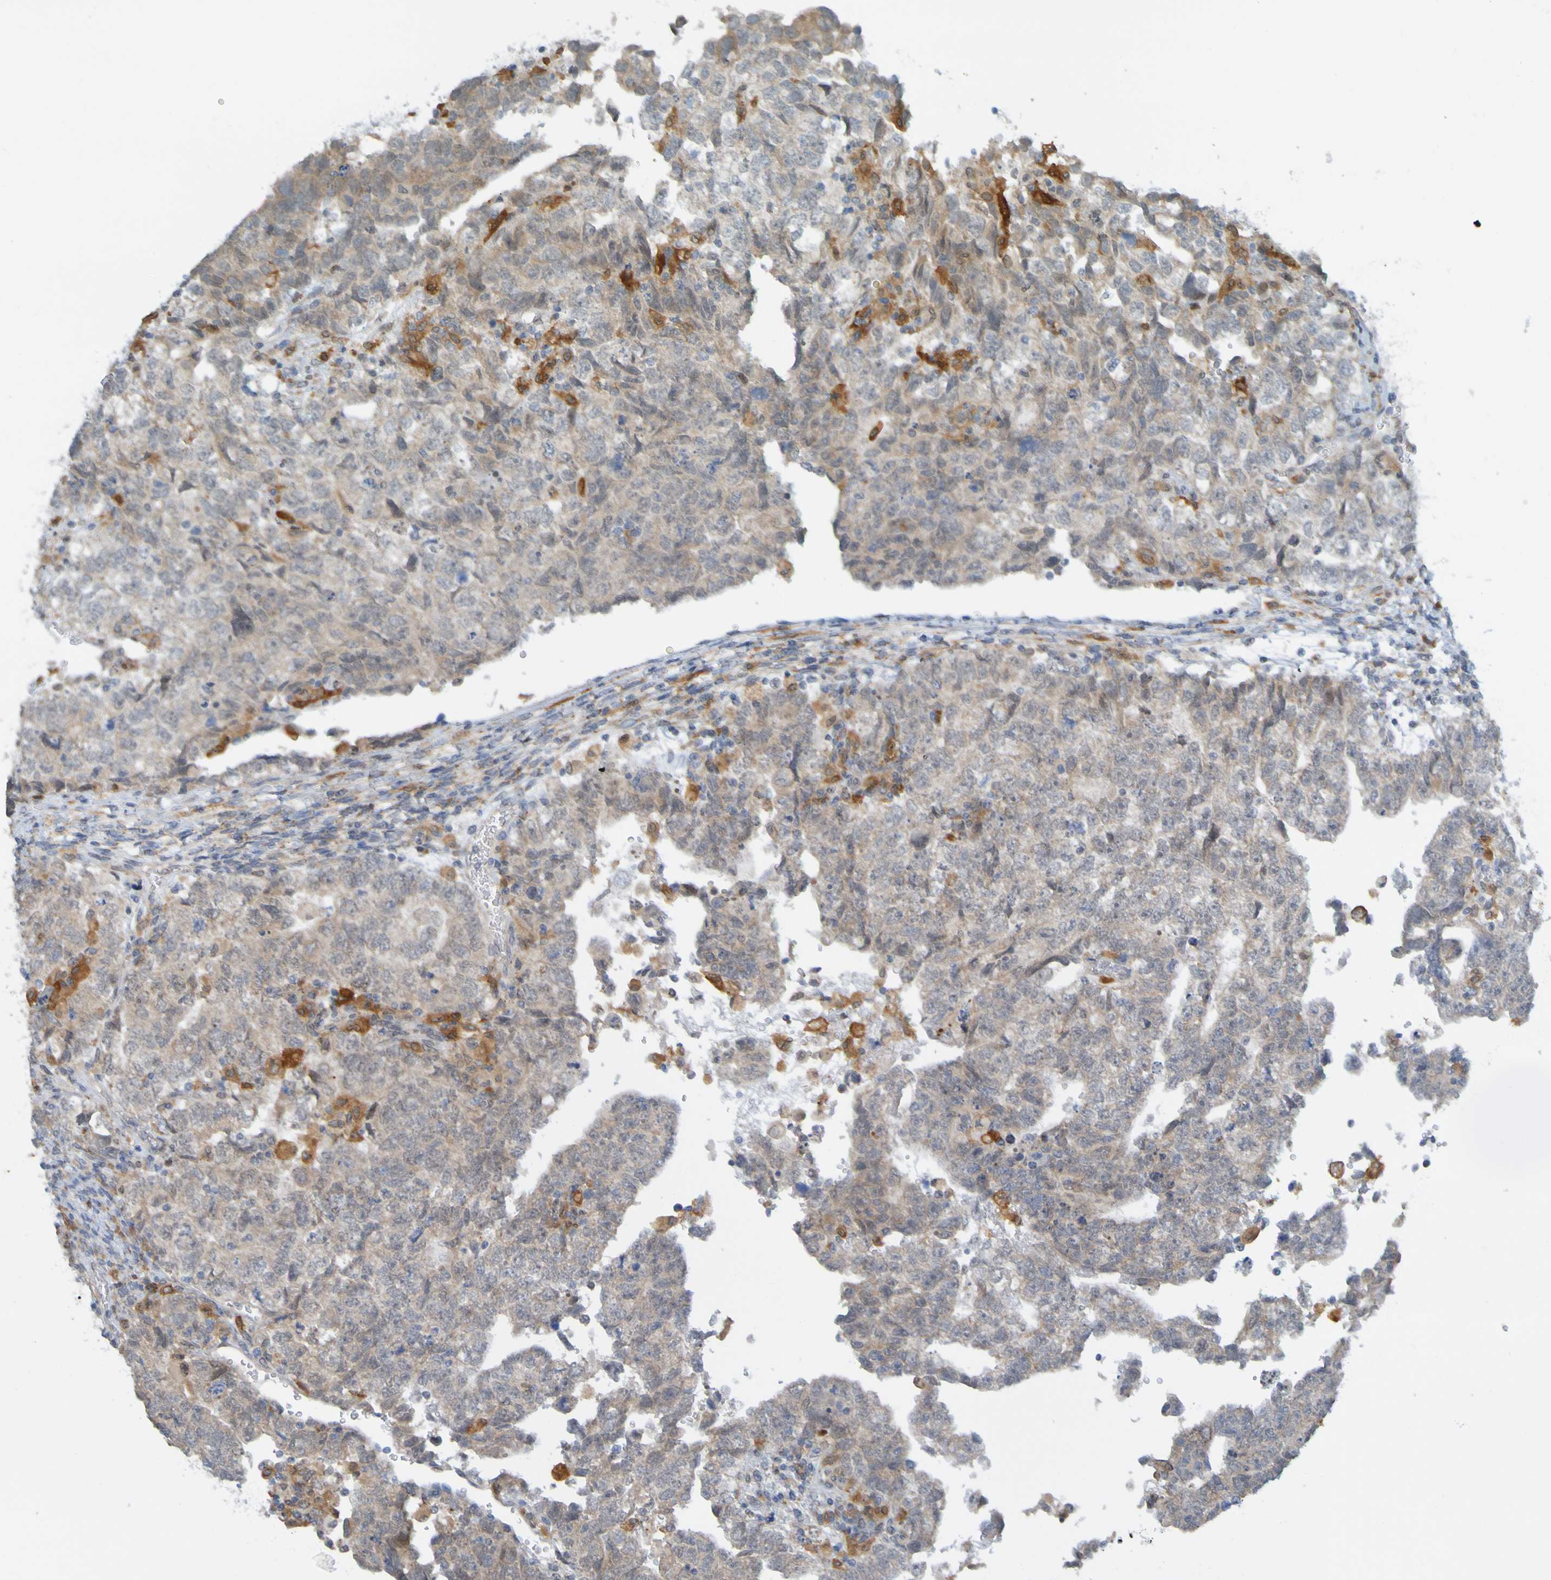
{"staining": {"intensity": "moderate", "quantity": ">75%", "location": "cytoplasmic/membranous"}, "tissue": "testis cancer", "cell_type": "Tumor cells", "image_type": "cancer", "snomed": [{"axis": "morphology", "description": "Carcinoma, Embryonal, NOS"}, {"axis": "topography", "description": "Testis"}], "caption": "This photomicrograph shows immunohistochemistry staining of embryonal carcinoma (testis), with medium moderate cytoplasmic/membranous positivity in approximately >75% of tumor cells.", "gene": "LILRB5", "patient": {"sex": "male", "age": 36}}